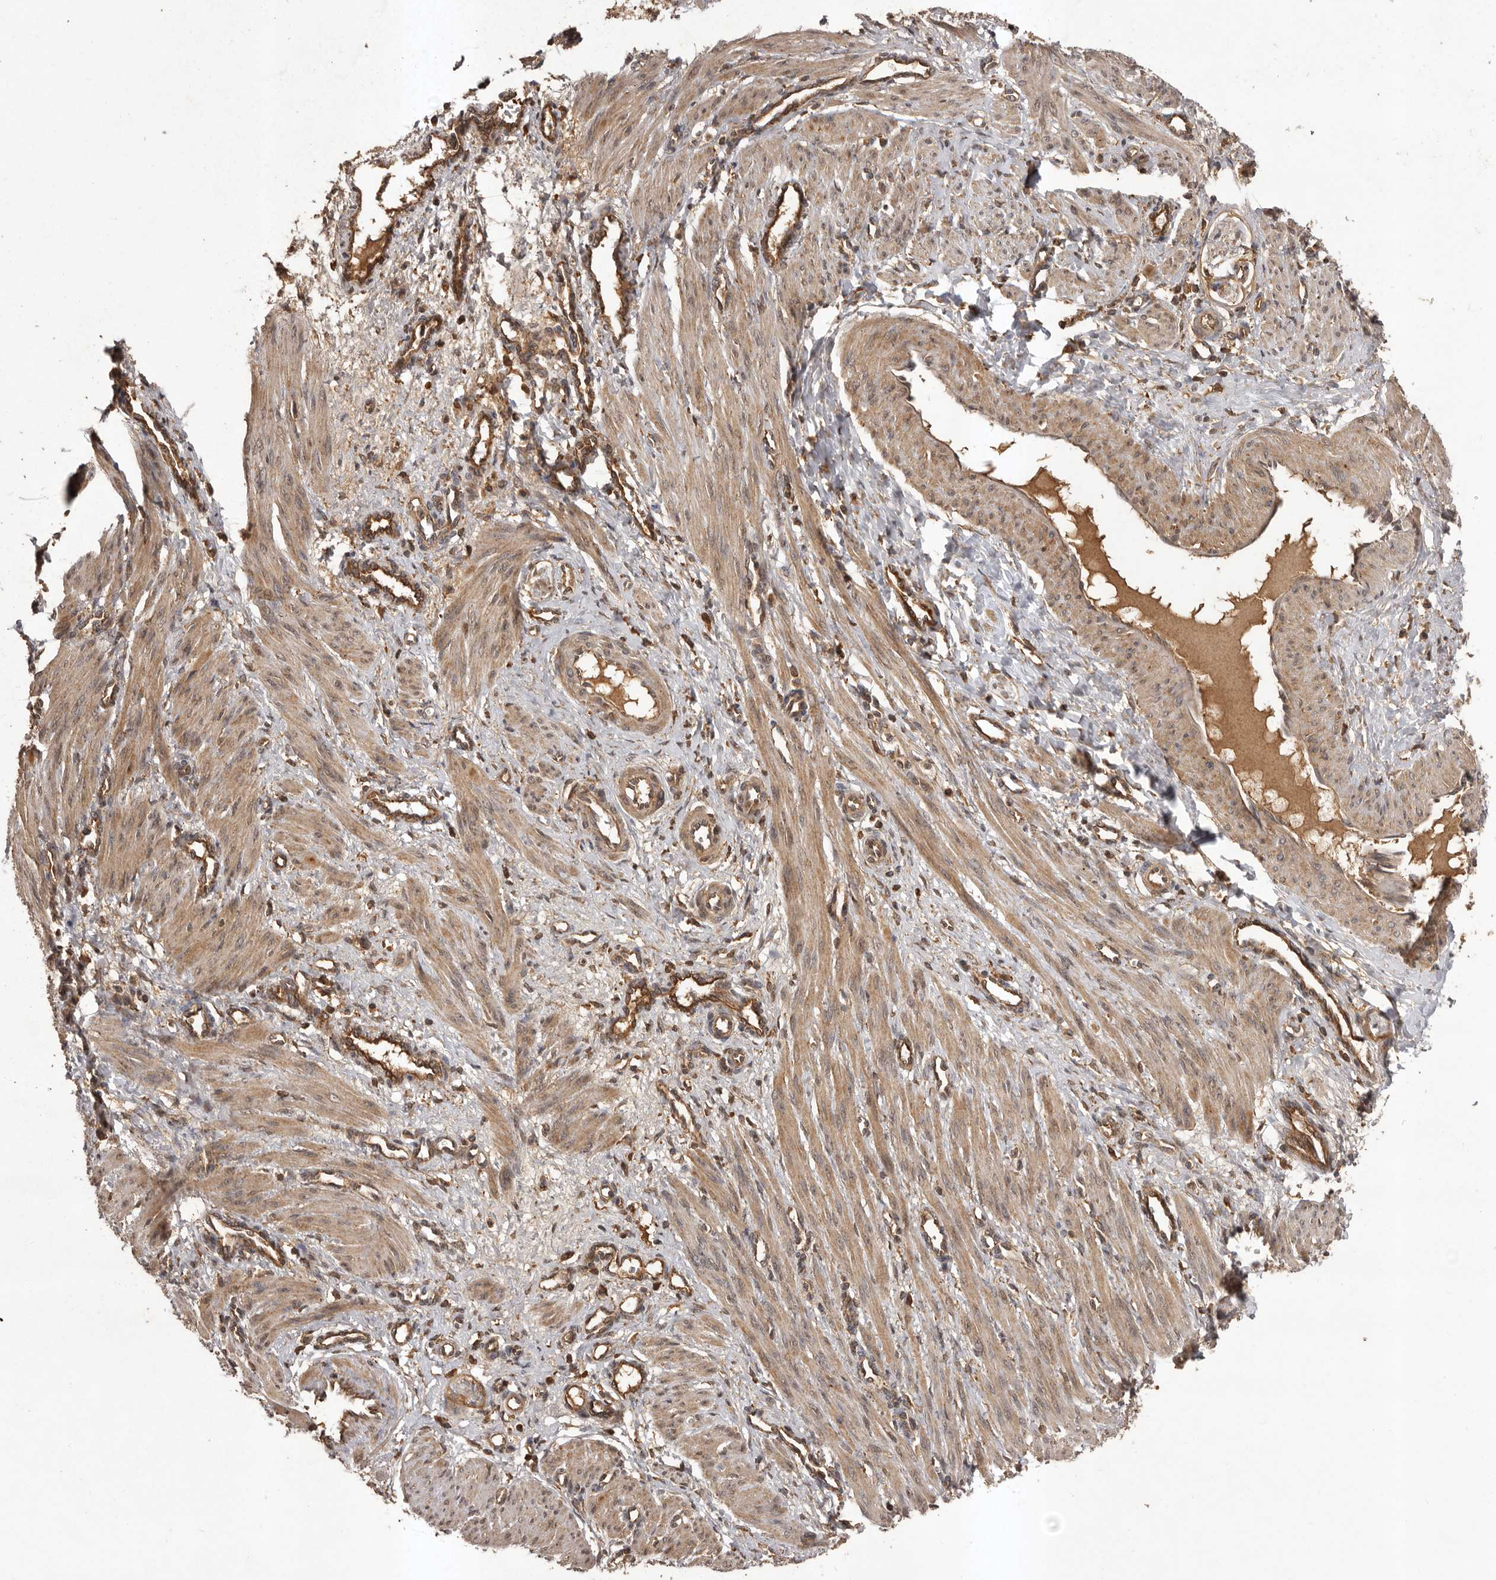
{"staining": {"intensity": "moderate", "quantity": ">75%", "location": "cytoplasmic/membranous"}, "tissue": "smooth muscle", "cell_type": "Smooth muscle cells", "image_type": "normal", "snomed": [{"axis": "morphology", "description": "Normal tissue, NOS"}, {"axis": "topography", "description": "Endometrium"}], "caption": "Protein analysis of benign smooth muscle demonstrates moderate cytoplasmic/membranous positivity in approximately >75% of smooth muscle cells. The staining was performed using DAB to visualize the protein expression in brown, while the nuclei were stained in blue with hematoxylin (Magnification: 20x).", "gene": "SLC22A3", "patient": {"sex": "female", "age": 33}}